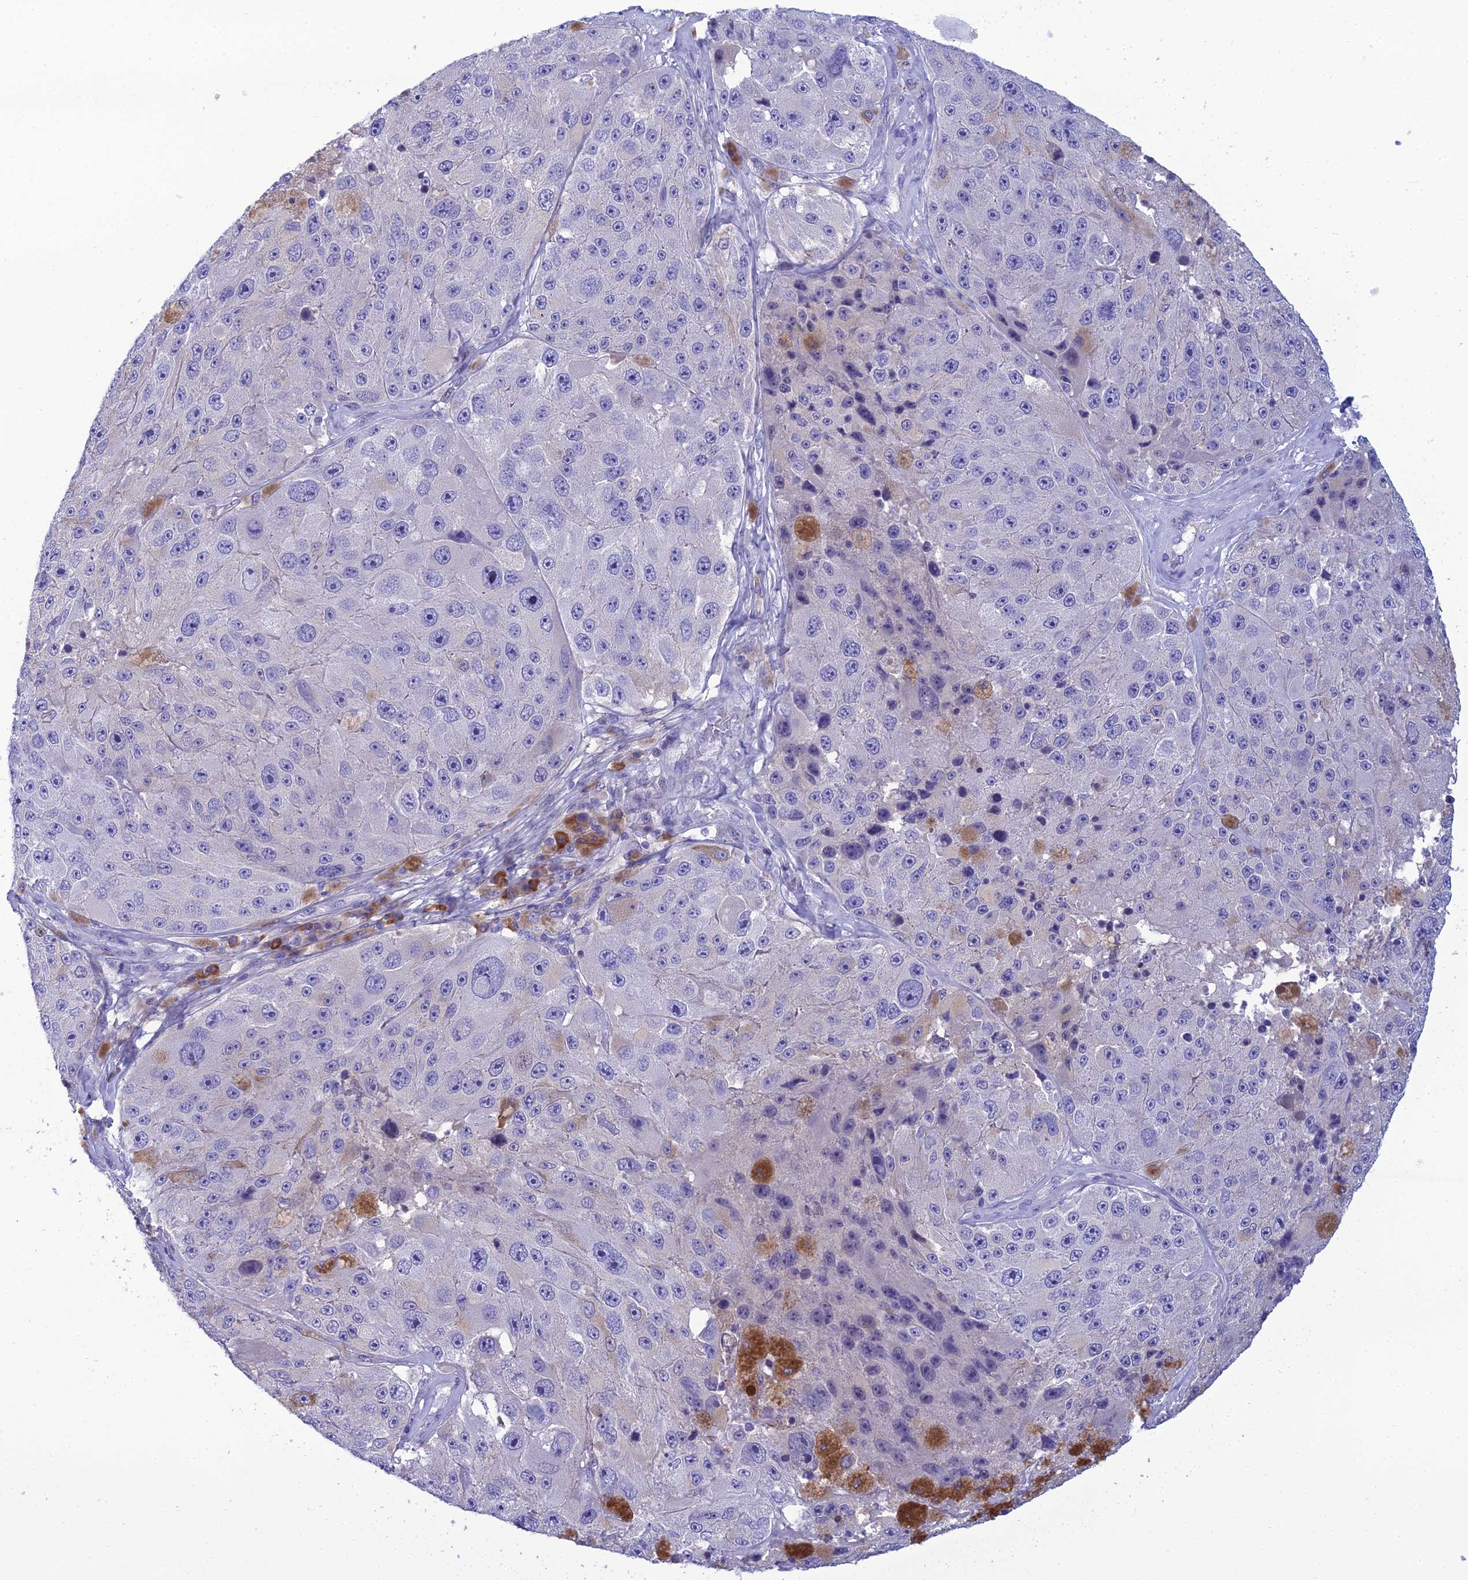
{"staining": {"intensity": "negative", "quantity": "none", "location": "none"}, "tissue": "melanoma", "cell_type": "Tumor cells", "image_type": "cancer", "snomed": [{"axis": "morphology", "description": "Malignant melanoma, Metastatic site"}, {"axis": "topography", "description": "Lymph node"}], "caption": "There is no significant positivity in tumor cells of malignant melanoma (metastatic site).", "gene": "CRB2", "patient": {"sex": "male", "age": 62}}